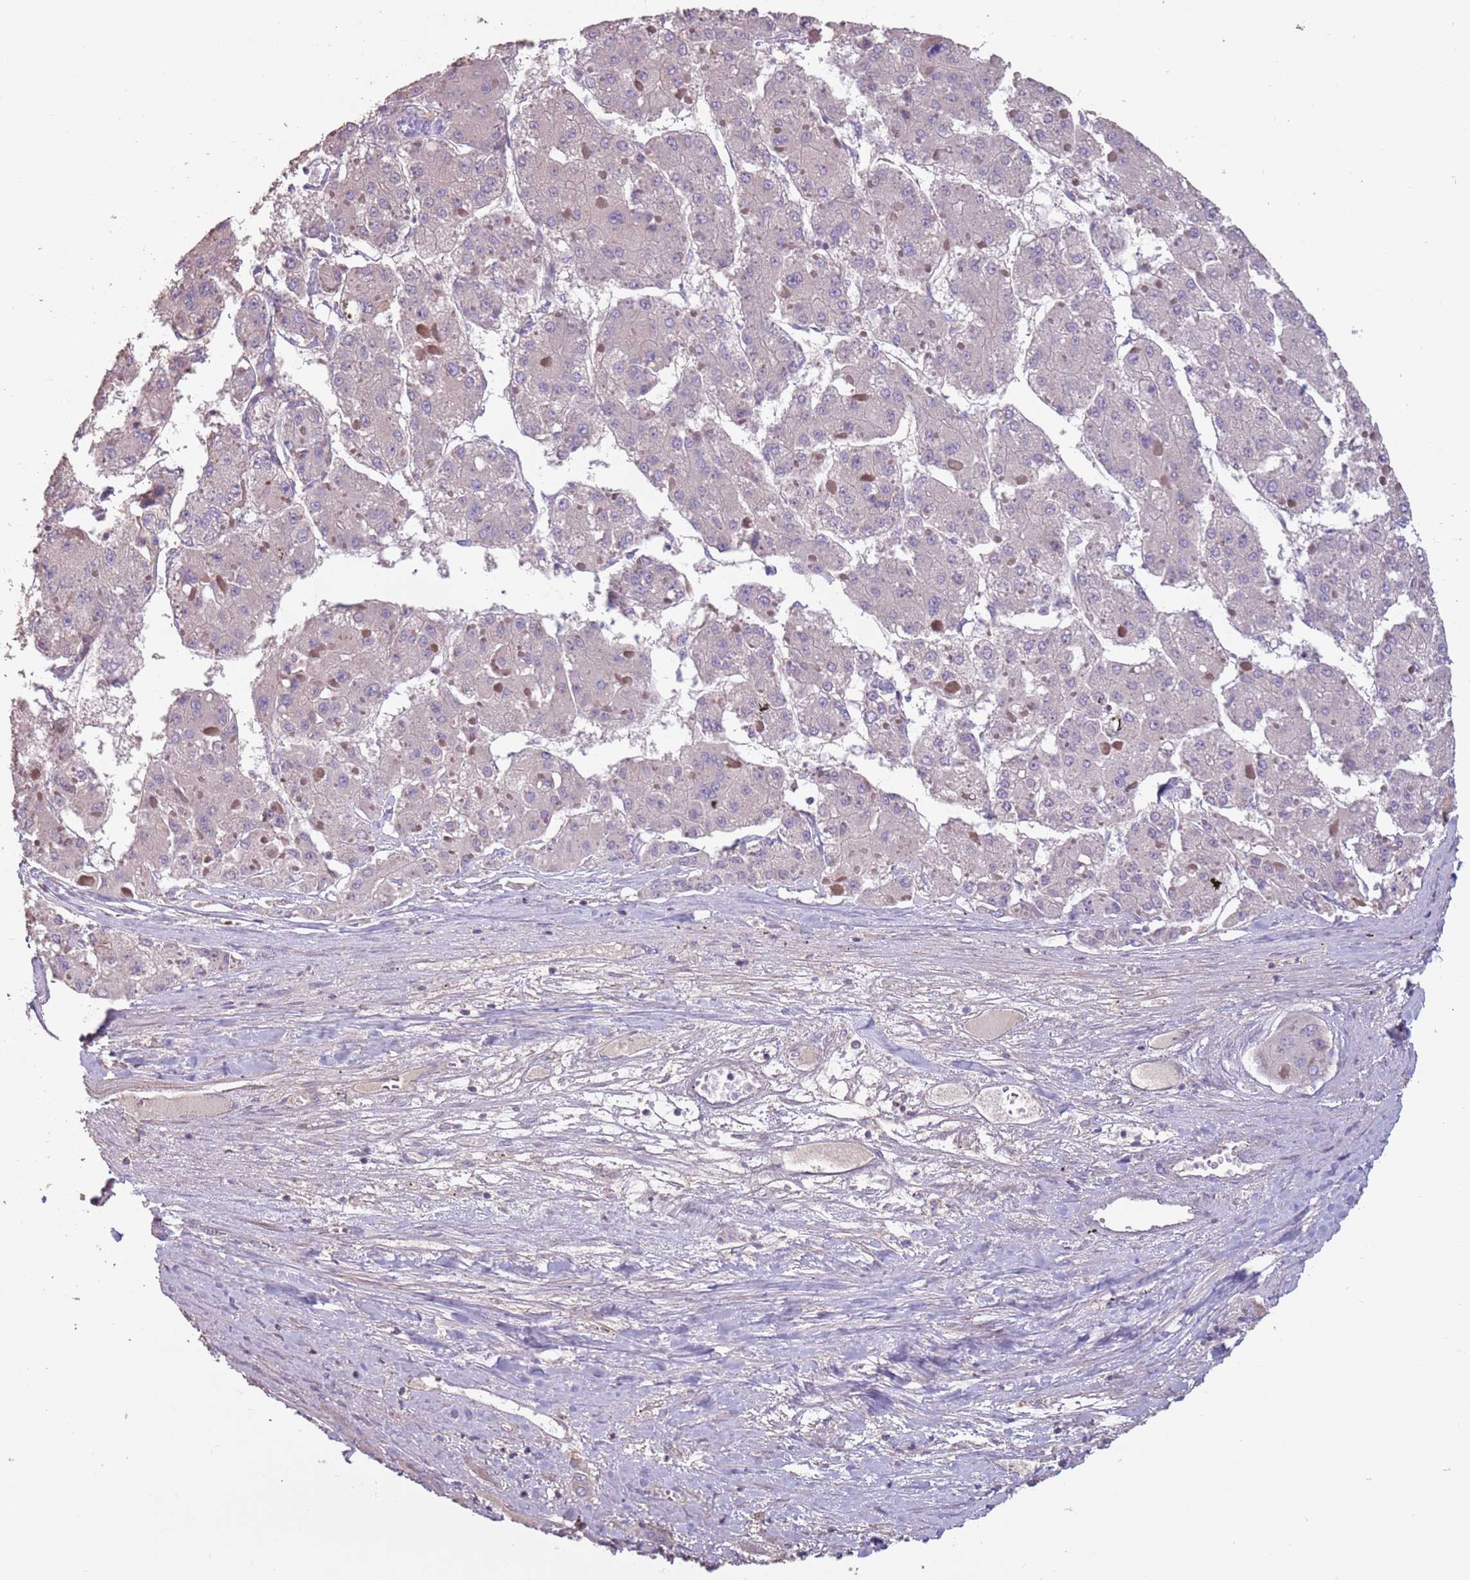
{"staining": {"intensity": "negative", "quantity": "none", "location": "none"}, "tissue": "liver cancer", "cell_type": "Tumor cells", "image_type": "cancer", "snomed": [{"axis": "morphology", "description": "Carcinoma, Hepatocellular, NOS"}, {"axis": "topography", "description": "Liver"}], "caption": "This is an immunohistochemistry (IHC) photomicrograph of liver cancer. There is no positivity in tumor cells.", "gene": "MBD3L1", "patient": {"sex": "female", "age": 73}}